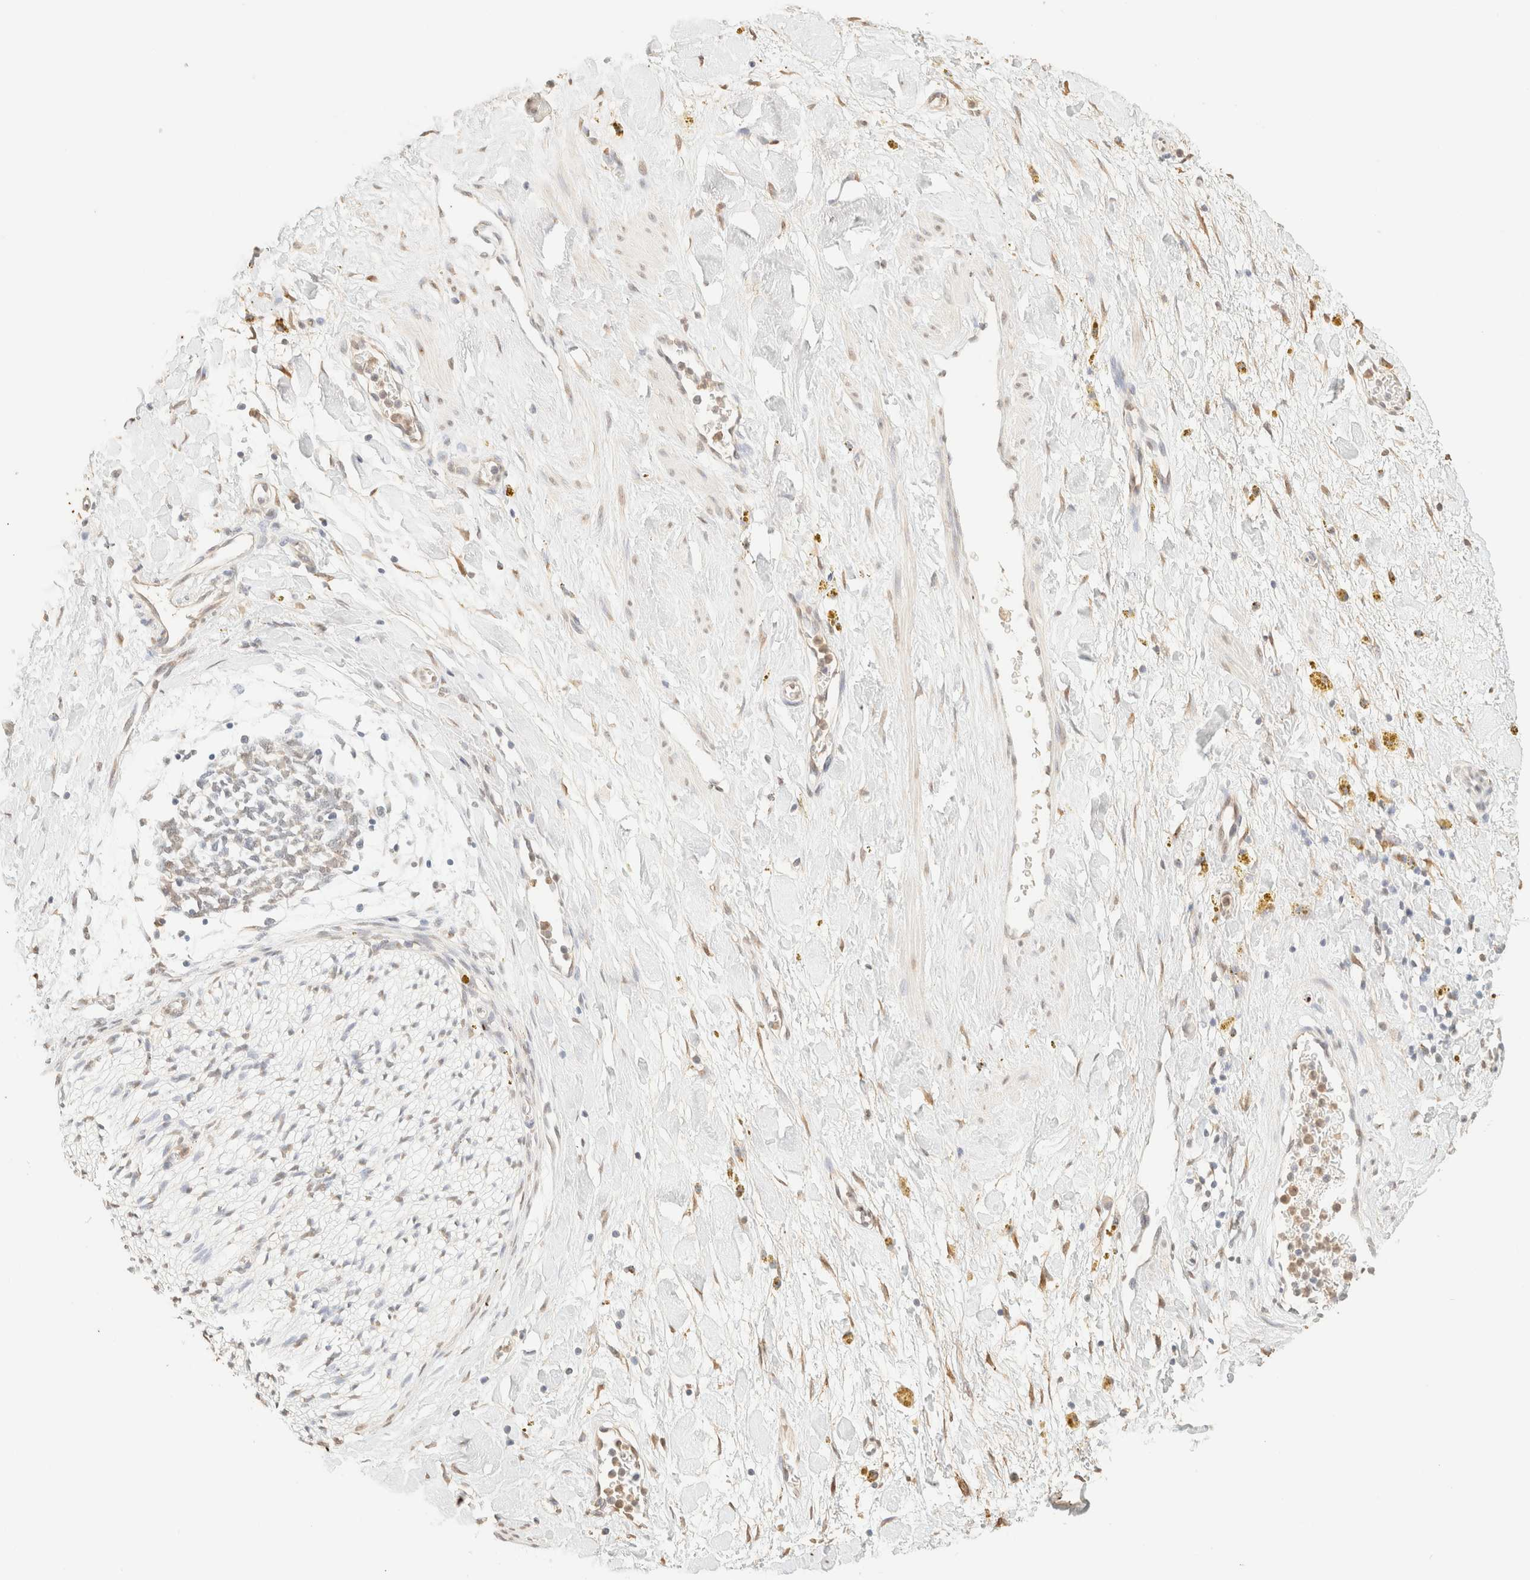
{"staining": {"intensity": "moderate", "quantity": ">75%", "location": "cytoplasmic/membranous,nuclear"}, "tissue": "adipose tissue", "cell_type": "Adipocytes", "image_type": "normal", "snomed": [{"axis": "morphology", "description": "Normal tissue, NOS"}, {"axis": "topography", "description": "Kidney"}, {"axis": "topography", "description": "Peripheral nerve tissue"}], "caption": "Adipose tissue stained for a protein (brown) shows moderate cytoplasmic/membranous,nuclear positive expression in approximately >75% of adipocytes.", "gene": "S100A13", "patient": {"sex": "male", "age": 7}}